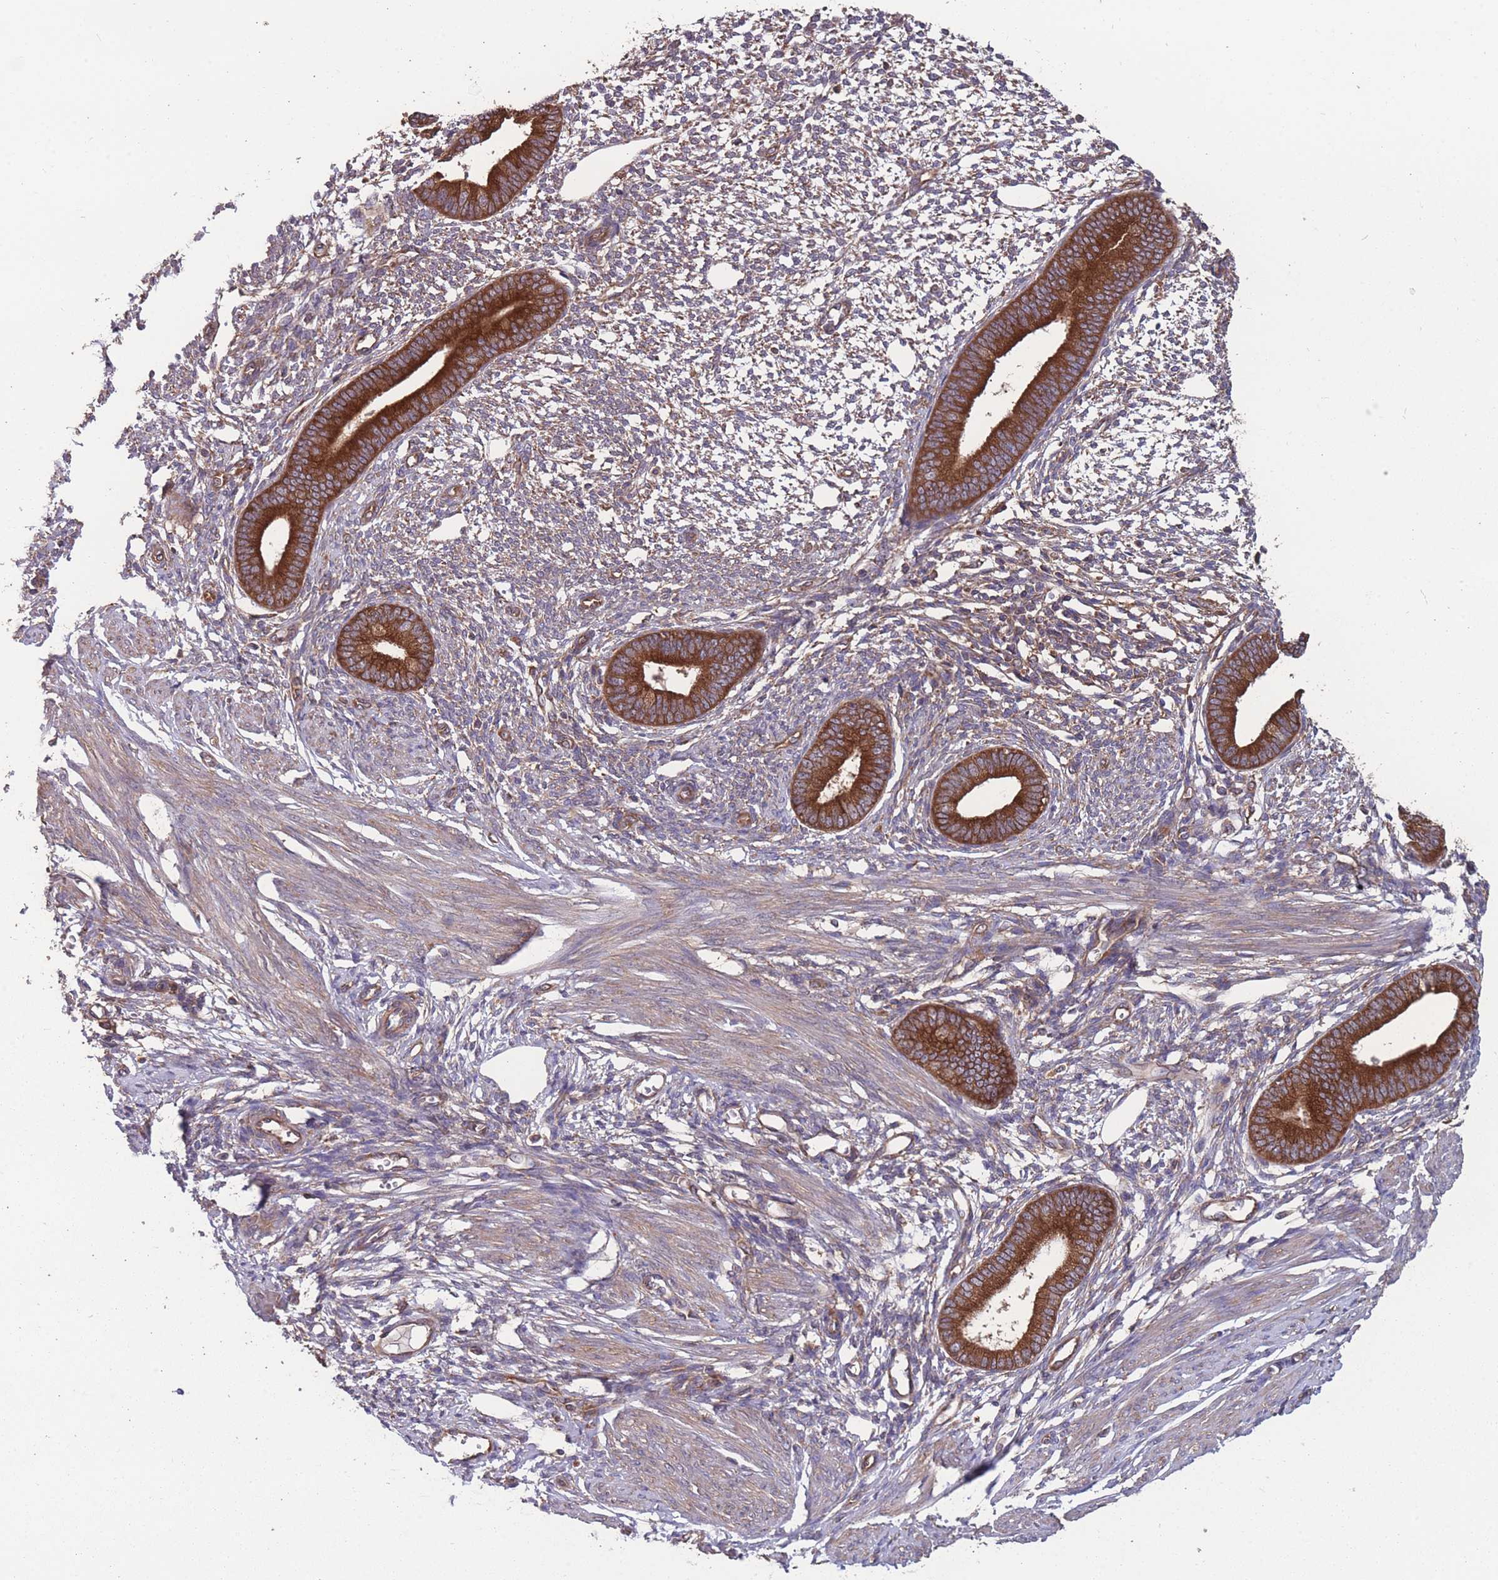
{"staining": {"intensity": "weak", "quantity": "25%-75%", "location": "cytoplasmic/membranous"}, "tissue": "endometrium", "cell_type": "Cells in endometrial stroma", "image_type": "normal", "snomed": [{"axis": "morphology", "description": "Normal tissue, NOS"}, {"axis": "topography", "description": "Endometrium"}], "caption": "Protein analysis of normal endometrium demonstrates weak cytoplasmic/membranous expression in approximately 25%-75% of cells in endometrial stroma.", "gene": "ZPR1", "patient": {"sex": "female", "age": 46}}